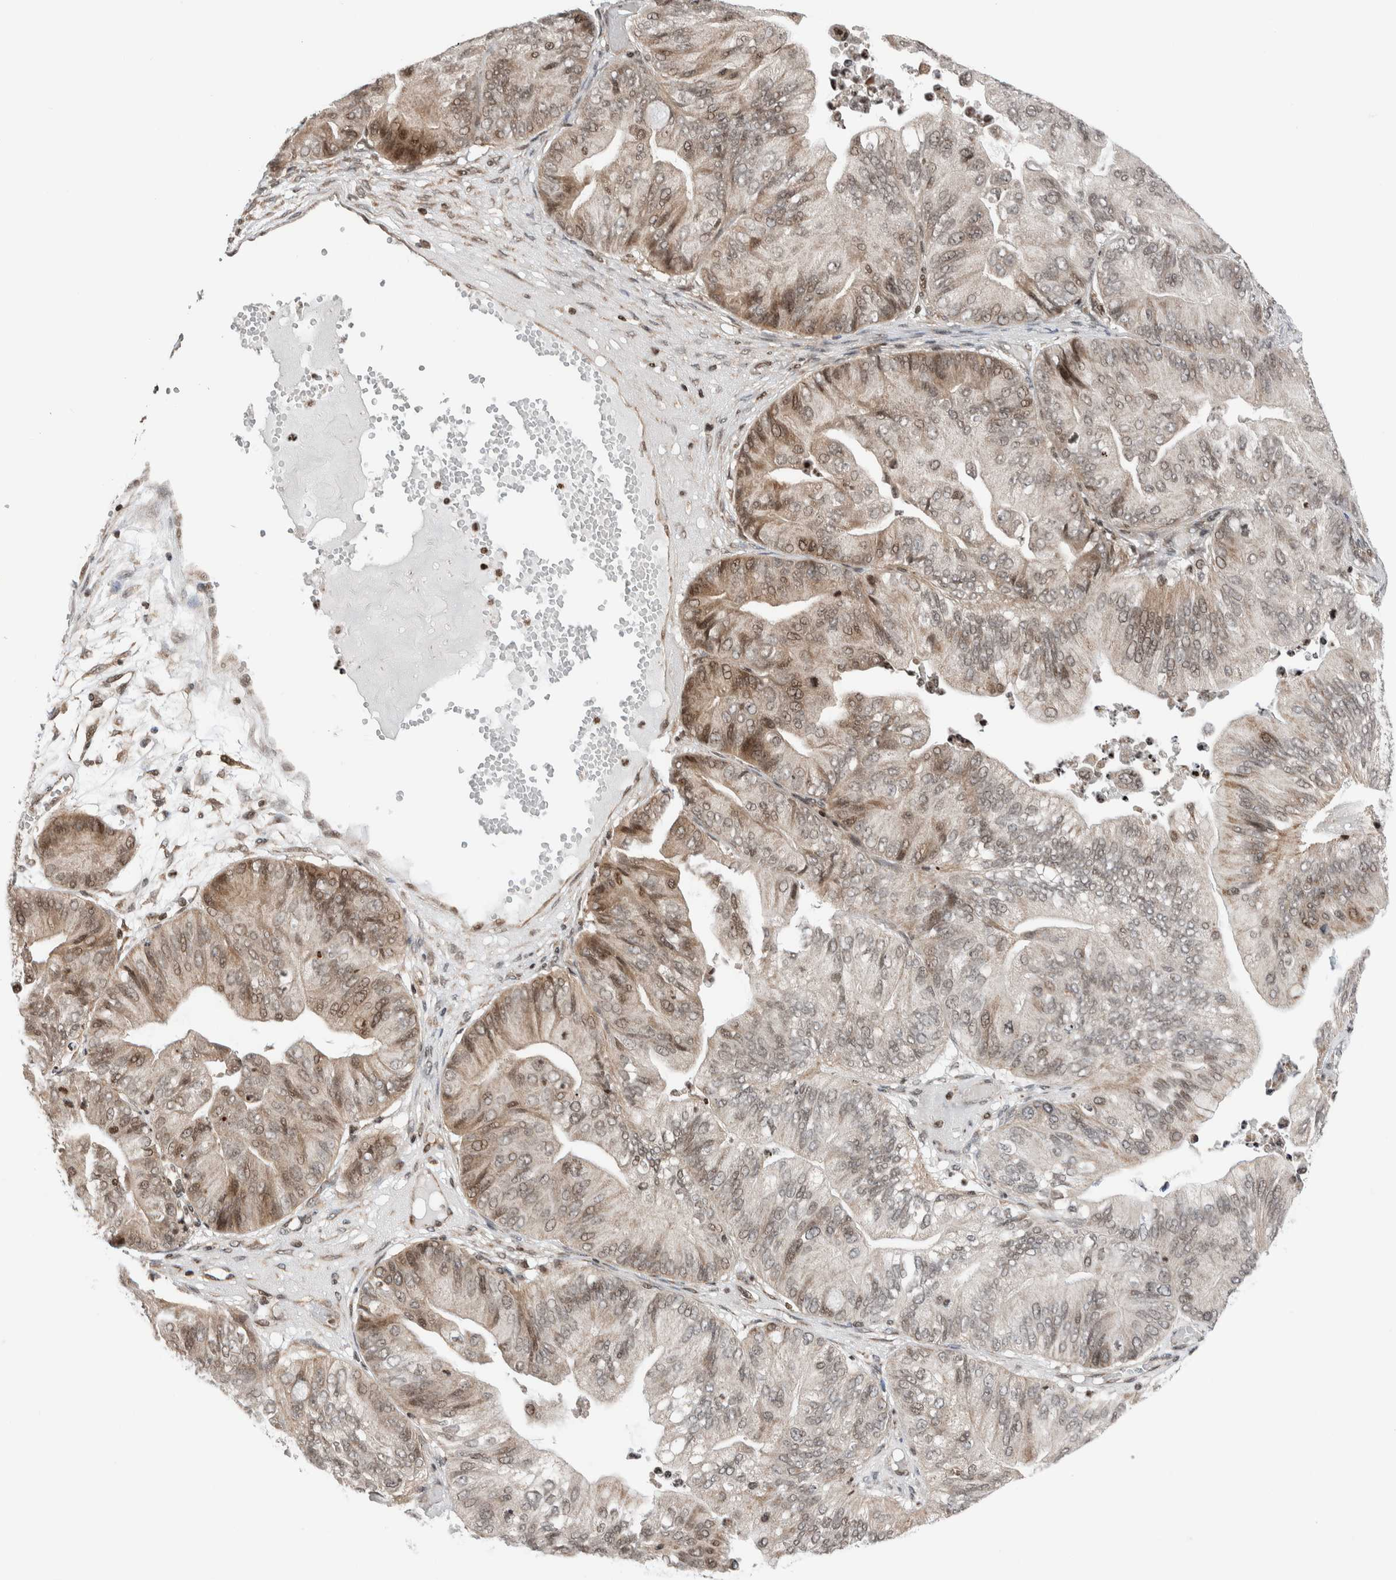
{"staining": {"intensity": "moderate", "quantity": "<25%", "location": "nuclear"}, "tissue": "ovarian cancer", "cell_type": "Tumor cells", "image_type": "cancer", "snomed": [{"axis": "morphology", "description": "Cystadenocarcinoma, mucinous, NOS"}, {"axis": "topography", "description": "Ovary"}], "caption": "Human ovarian cancer (mucinous cystadenocarcinoma) stained with a protein marker reveals moderate staining in tumor cells.", "gene": "NPLOC4", "patient": {"sex": "female", "age": 61}}